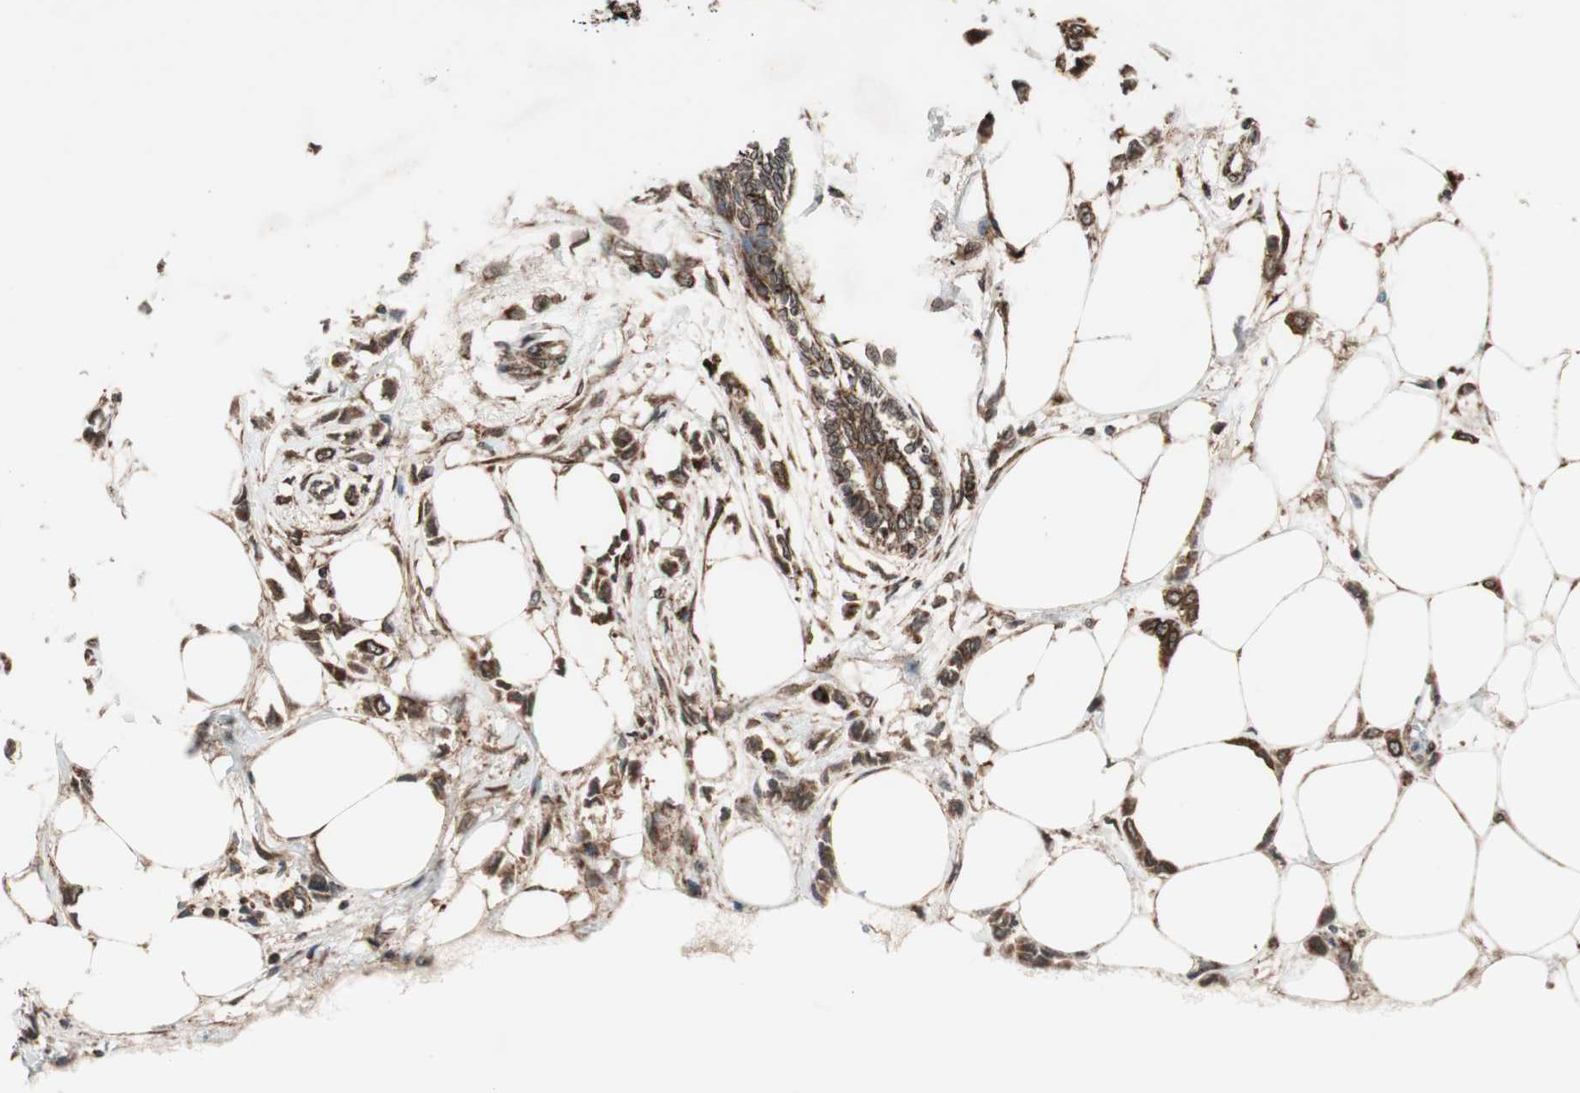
{"staining": {"intensity": "strong", "quantity": ">75%", "location": "cytoplasmic/membranous,nuclear"}, "tissue": "breast cancer", "cell_type": "Tumor cells", "image_type": "cancer", "snomed": [{"axis": "morphology", "description": "Lobular carcinoma"}, {"axis": "topography", "description": "Breast"}], "caption": "DAB immunohistochemical staining of human lobular carcinoma (breast) exhibits strong cytoplasmic/membranous and nuclear protein staining in approximately >75% of tumor cells.", "gene": "NUP62", "patient": {"sex": "female", "age": 51}}